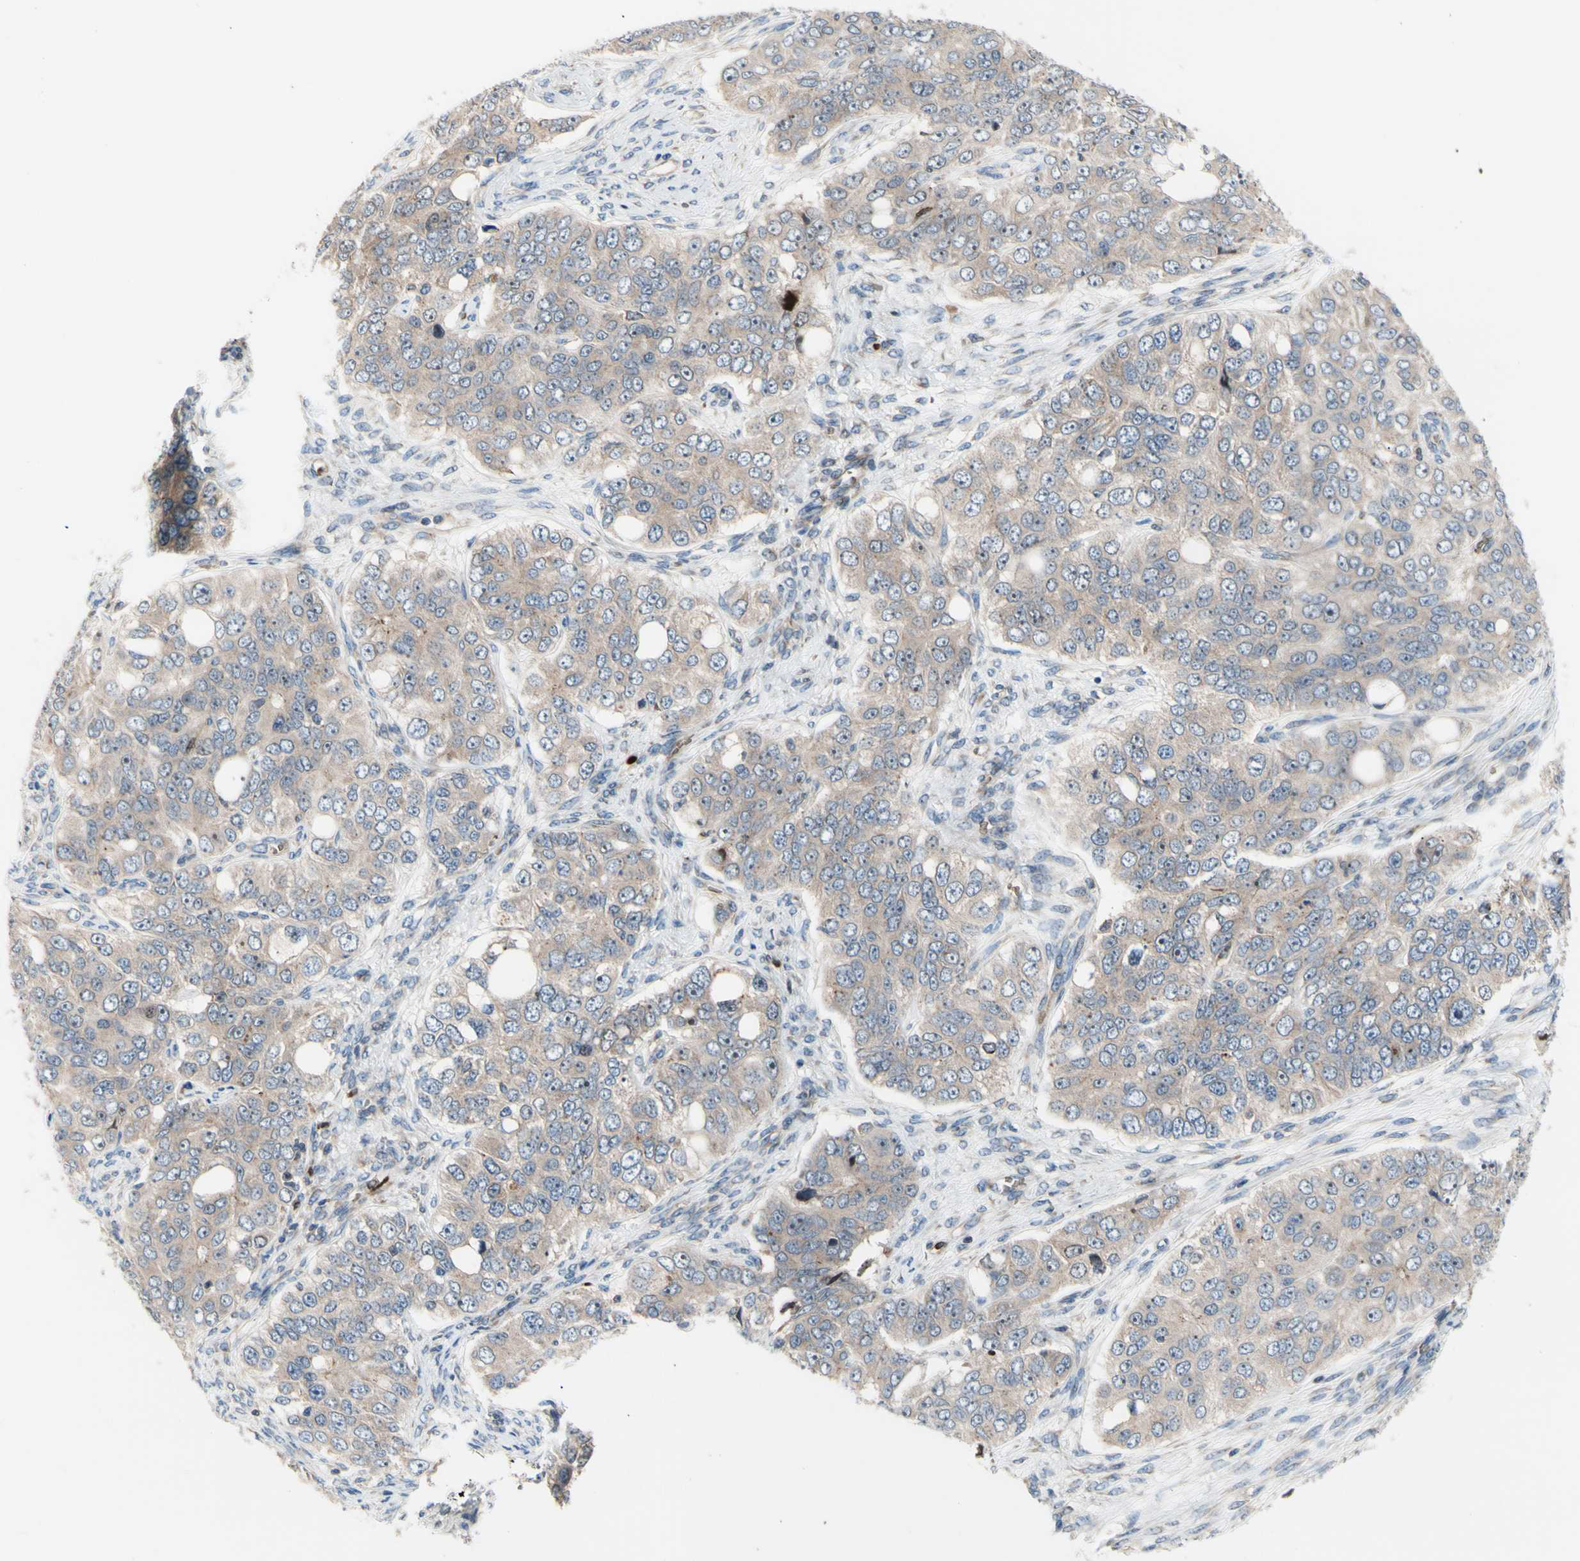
{"staining": {"intensity": "weak", "quantity": ">75%", "location": "cytoplasmic/membranous"}, "tissue": "ovarian cancer", "cell_type": "Tumor cells", "image_type": "cancer", "snomed": [{"axis": "morphology", "description": "Carcinoma, endometroid"}, {"axis": "topography", "description": "Ovary"}], "caption": "Immunohistochemistry histopathology image of ovarian endometroid carcinoma stained for a protein (brown), which exhibits low levels of weak cytoplasmic/membranous positivity in approximately >75% of tumor cells.", "gene": "USP9X", "patient": {"sex": "female", "age": 51}}